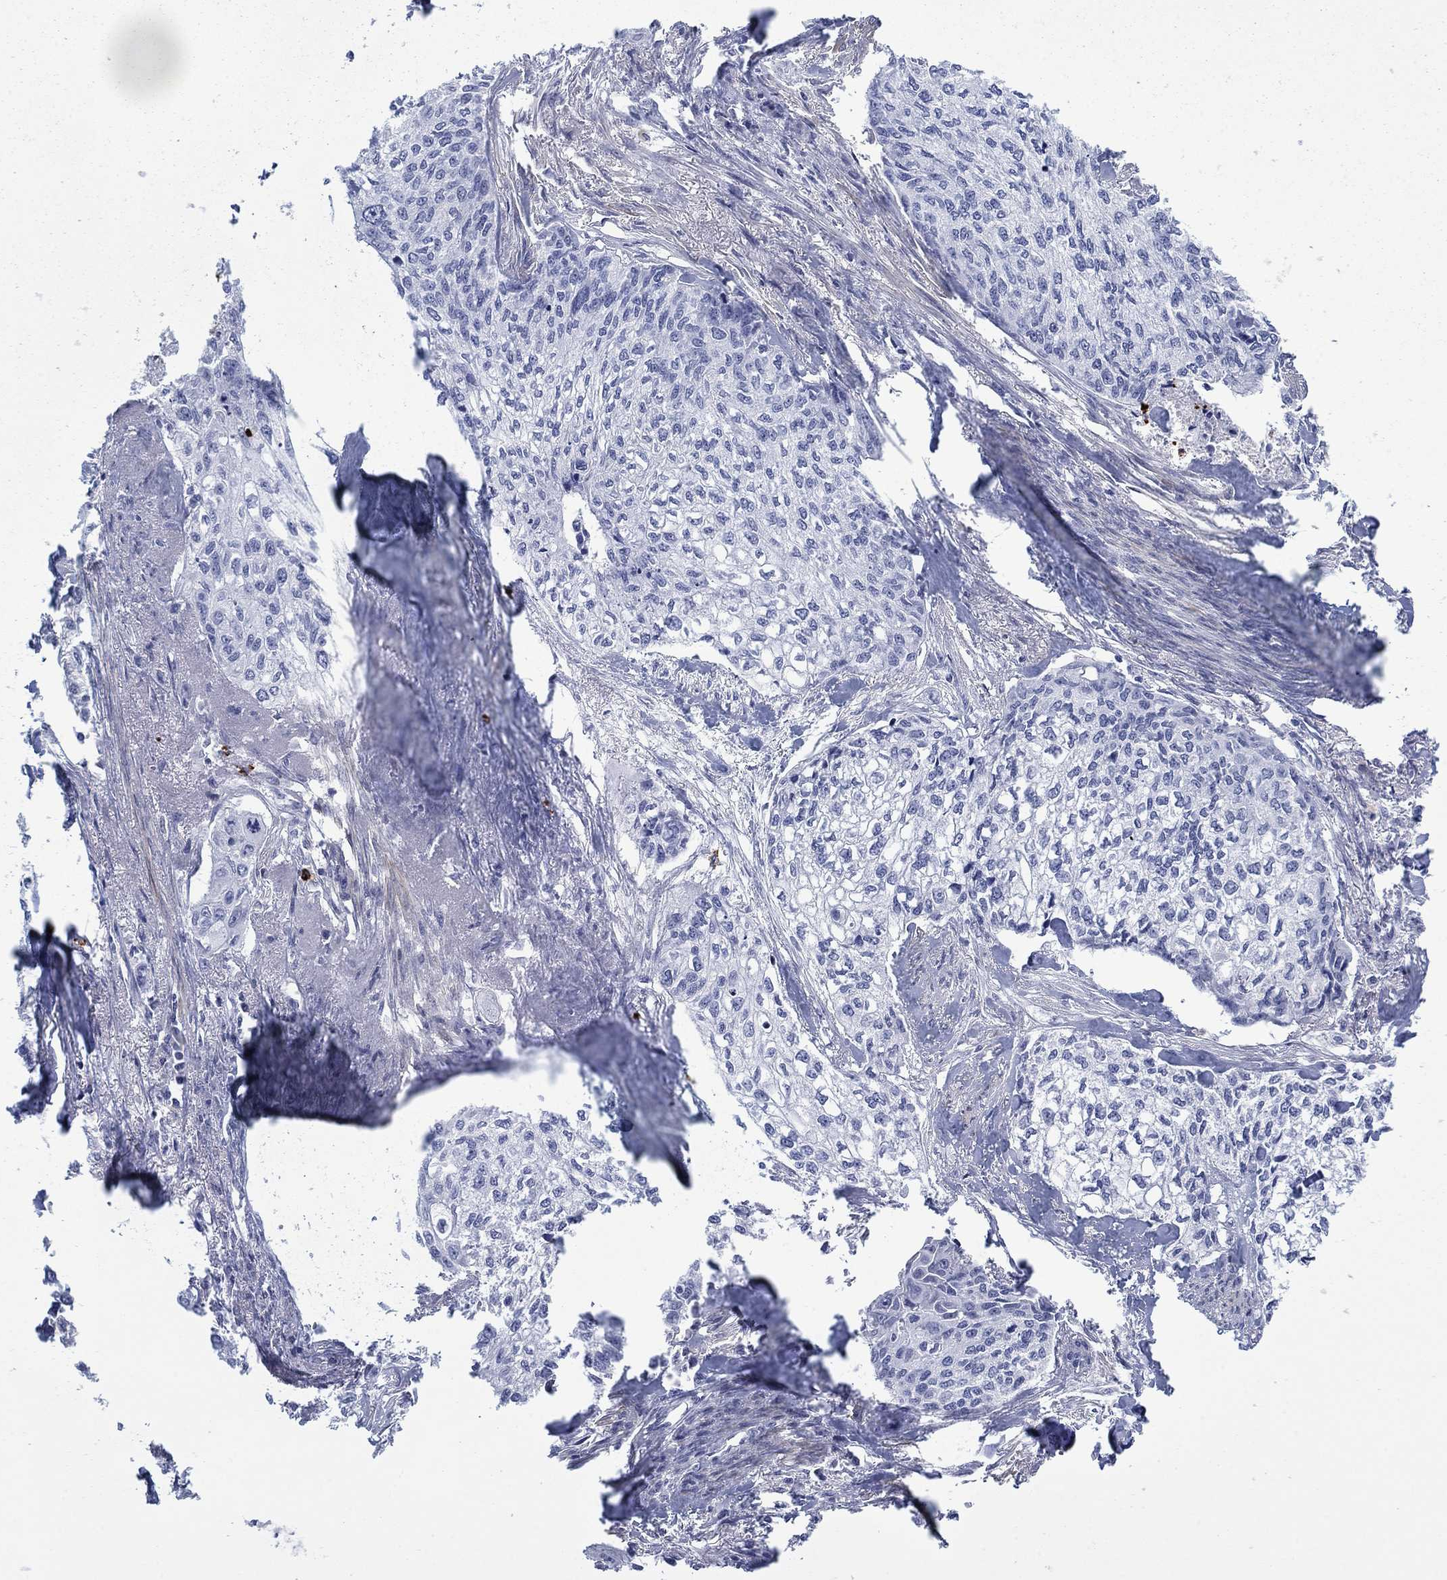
{"staining": {"intensity": "negative", "quantity": "none", "location": "none"}, "tissue": "cervical cancer", "cell_type": "Tumor cells", "image_type": "cancer", "snomed": [{"axis": "morphology", "description": "Squamous cell carcinoma, NOS"}, {"axis": "topography", "description": "Cervix"}], "caption": "Cervical cancer was stained to show a protein in brown. There is no significant positivity in tumor cells. (DAB IHC visualized using brightfield microscopy, high magnification).", "gene": "MTRFR", "patient": {"sex": "female", "age": 58}}